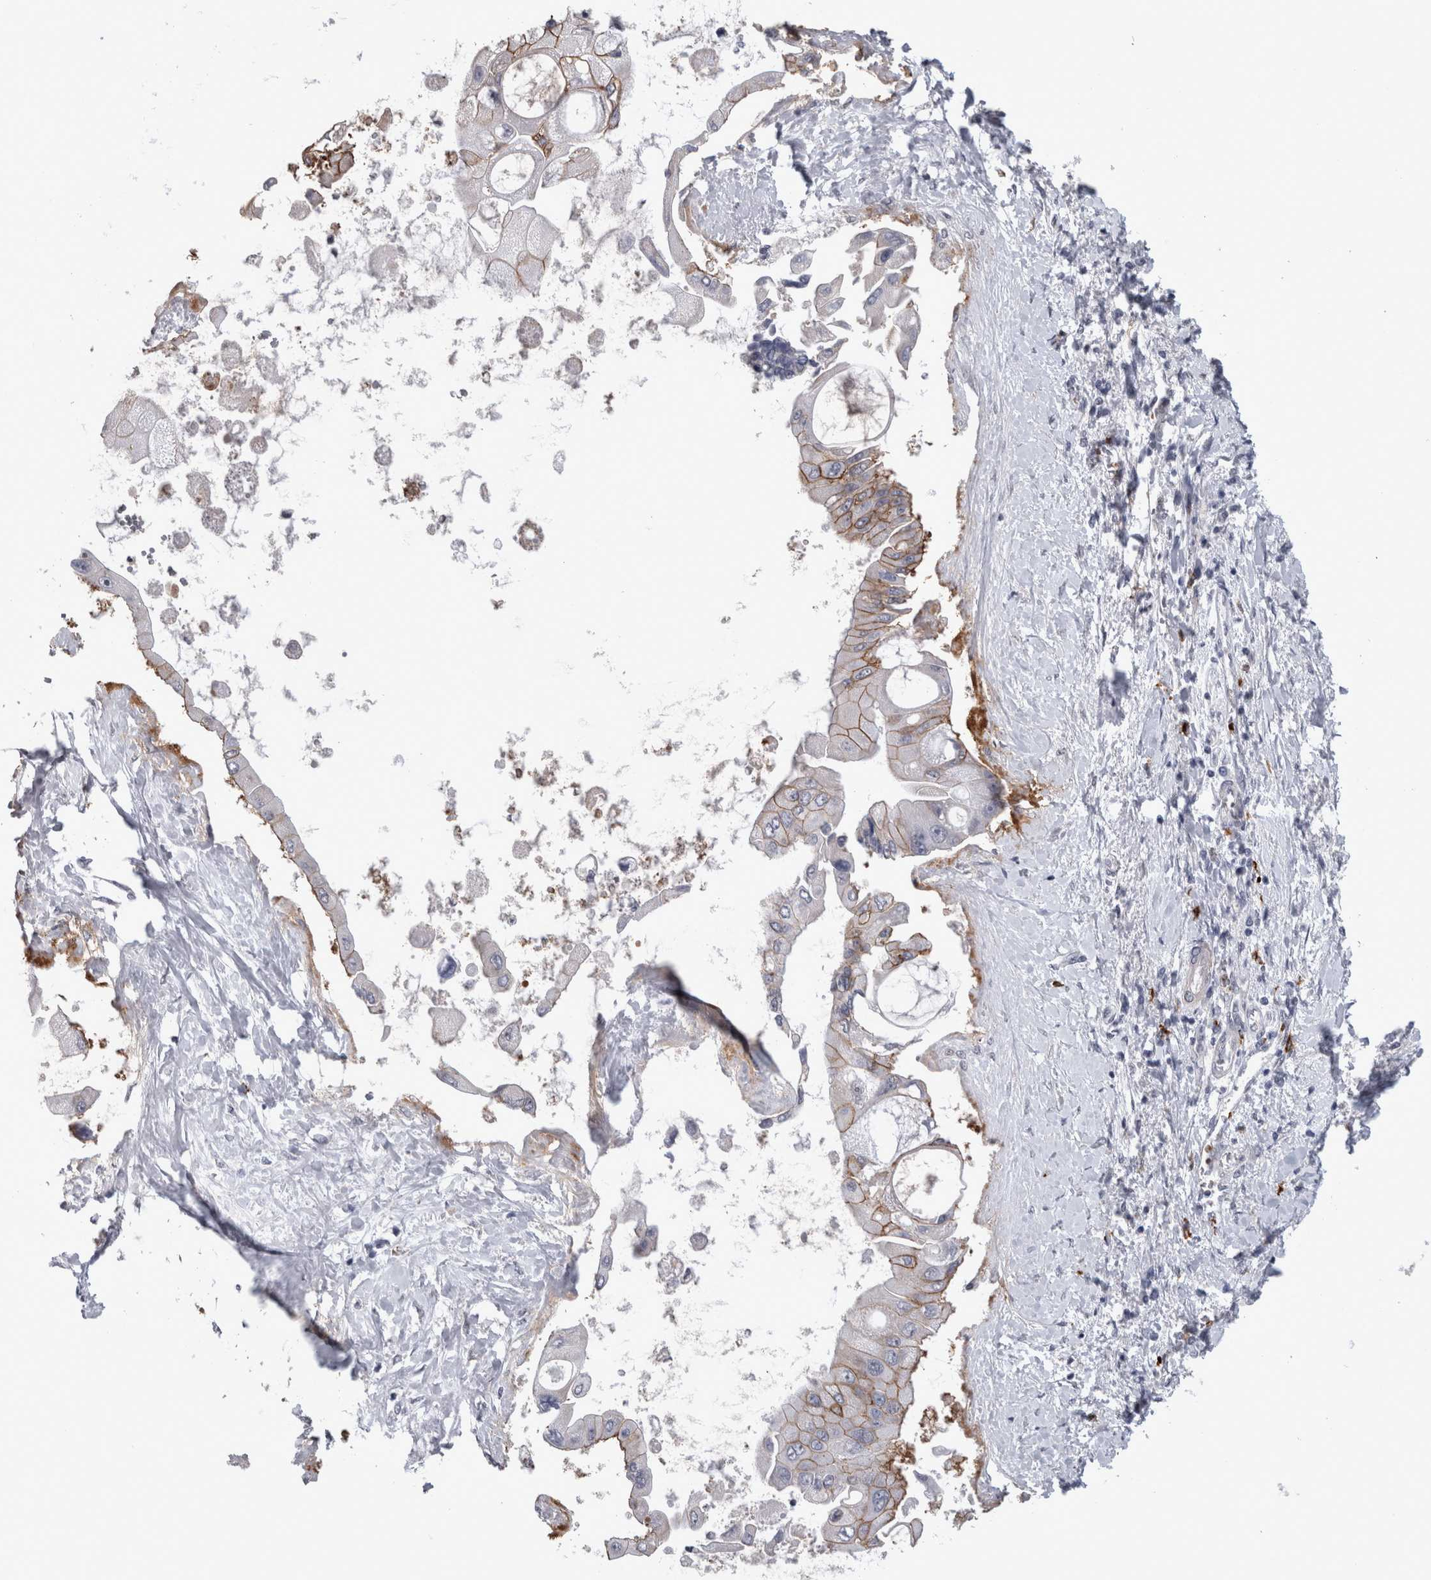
{"staining": {"intensity": "weak", "quantity": ">75%", "location": "cytoplasmic/membranous"}, "tissue": "liver cancer", "cell_type": "Tumor cells", "image_type": "cancer", "snomed": [{"axis": "morphology", "description": "Cholangiocarcinoma"}, {"axis": "topography", "description": "Liver"}], "caption": "An image of liver cholangiocarcinoma stained for a protein shows weak cytoplasmic/membranous brown staining in tumor cells.", "gene": "PEBP4", "patient": {"sex": "male", "age": 50}}